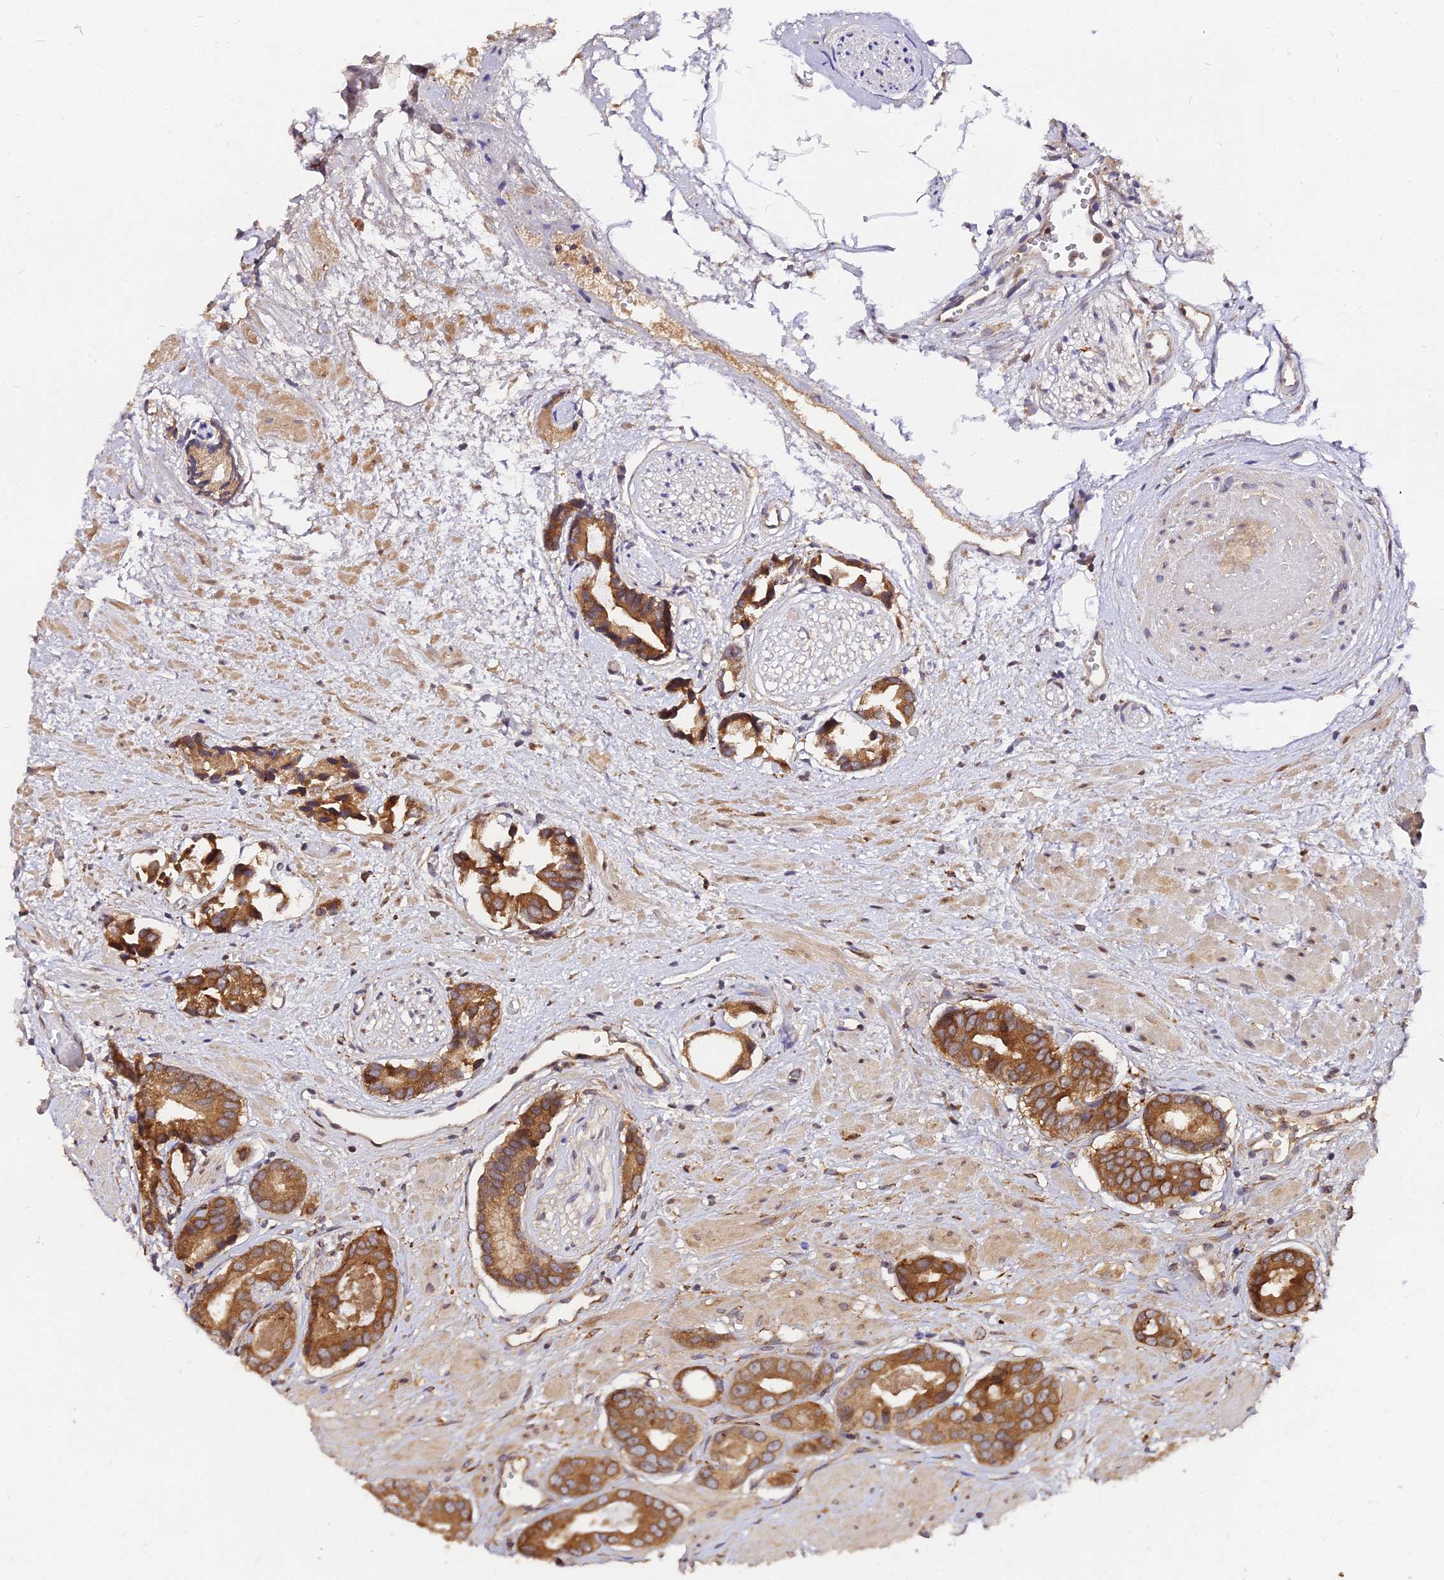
{"staining": {"intensity": "strong", "quantity": ">75%", "location": "cytoplasmic/membranous"}, "tissue": "prostate cancer", "cell_type": "Tumor cells", "image_type": "cancer", "snomed": [{"axis": "morphology", "description": "Adenocarcinoma, Low grade"}, {"axis": "topography", "description": "Prostate"}], "caption": "DAB (3,3'-diaminobenzidine) immunohistochemical staining of human prostate cancer (adenocarcinoma (low-grade)) demonstrates strong cytoplasmic/membranous protein staining in approximately >75% of tumor cells.", "gene": "PDE4D", "patient": {"sex": "male", "age": 64}}